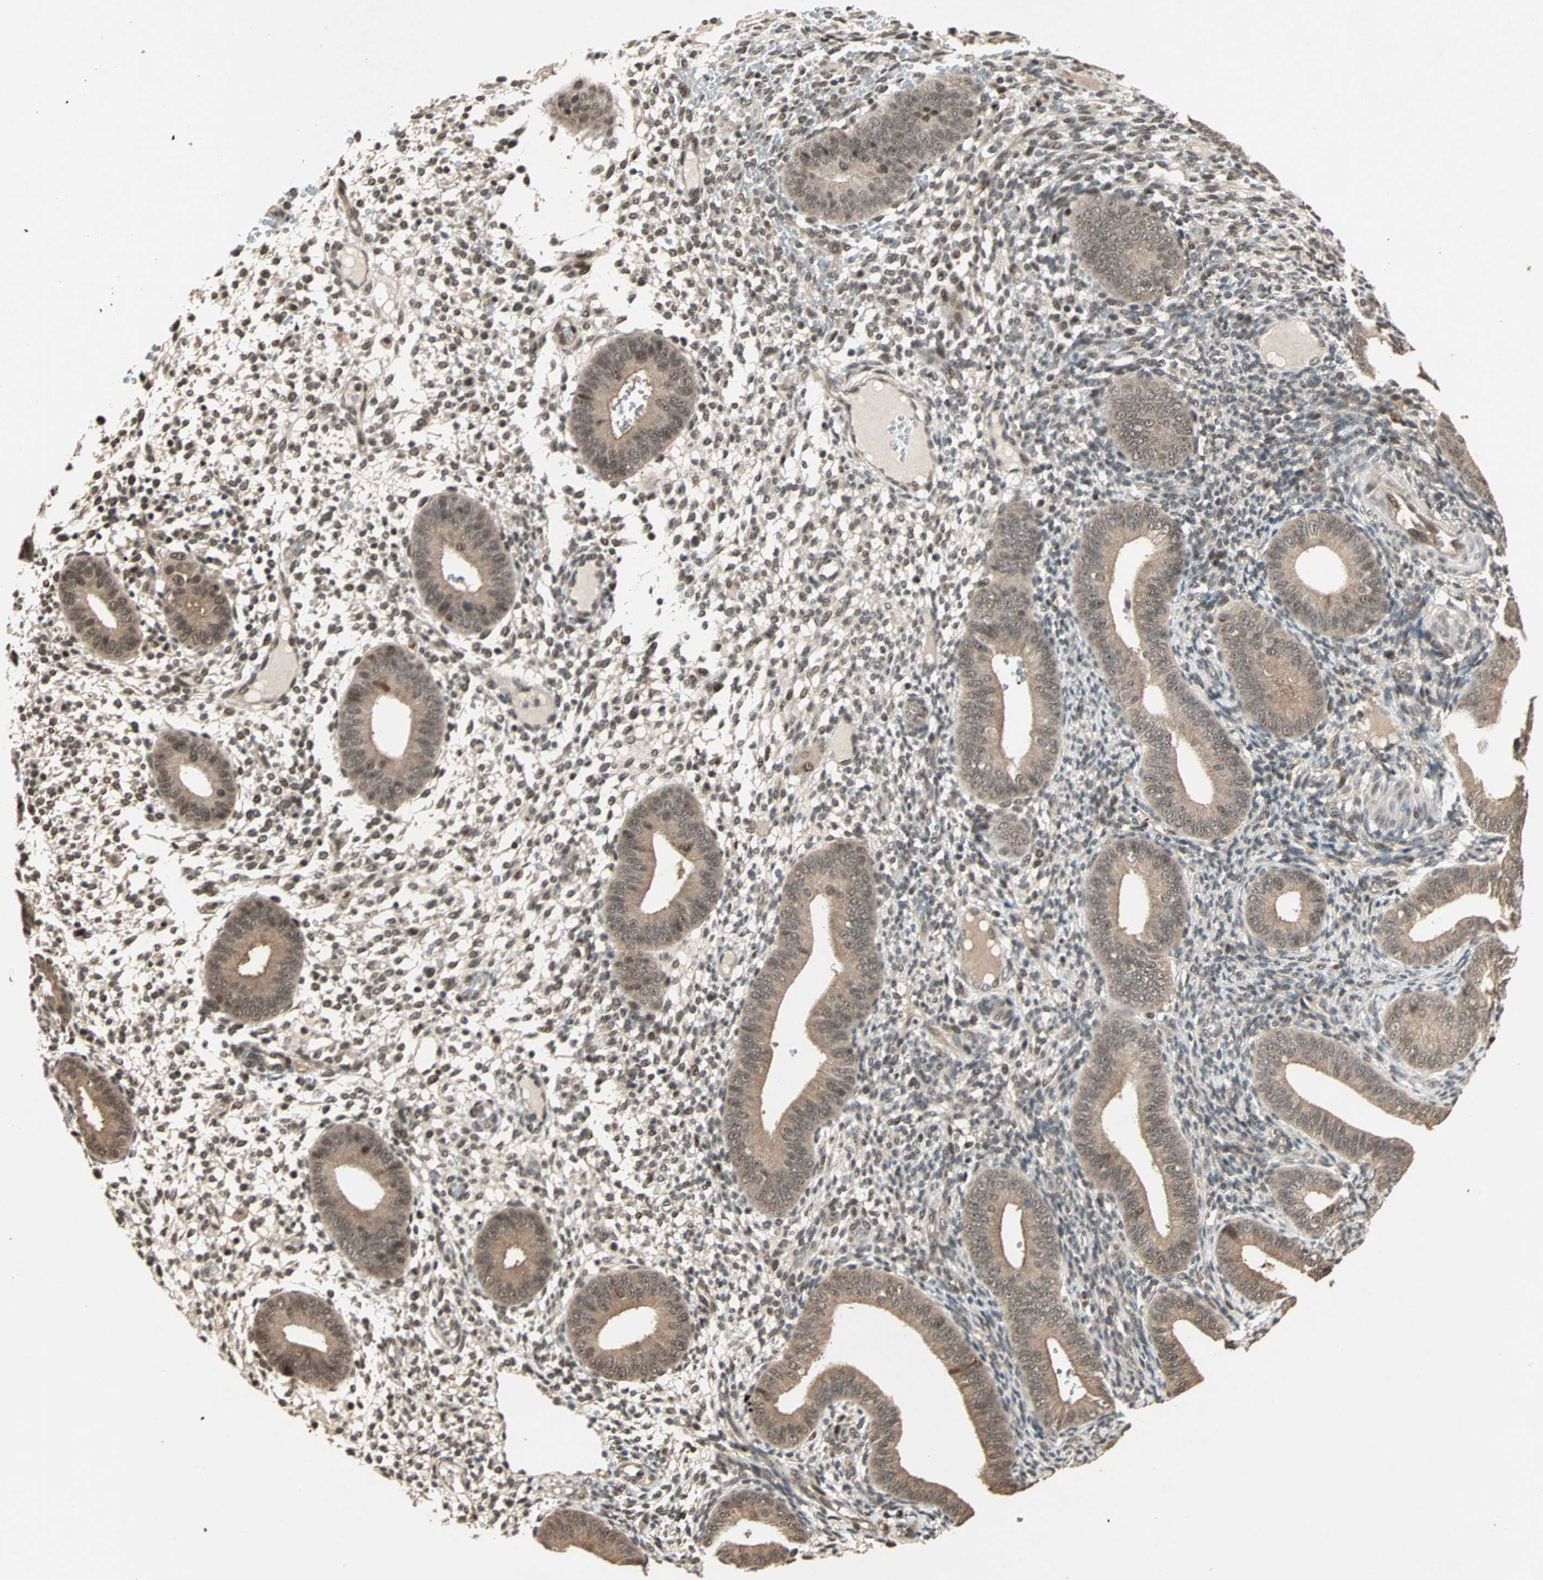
{"staining": {"intensity": "moderate", "quantity": "25%-75%", "location": "nuclear"}, "tissue": "endometrium", "cell_type": "Cells in endometrial stroma", "image_type": "normal", "snomed": [{"axis": "morphology", "description": "Normal tissue, NOS"}, {"axis": "topography", "description": "Endometrium"}], "caption": "Protein staining of benign endometrium demonstrates moderate nuclear expression in approximately 25%-75% of cells in endometrial stroma. (Brightfield microscopy of DAB IHC at high magnification).", "gene": "ZNF701", "patient": {"sex": "female", "age": 42}}